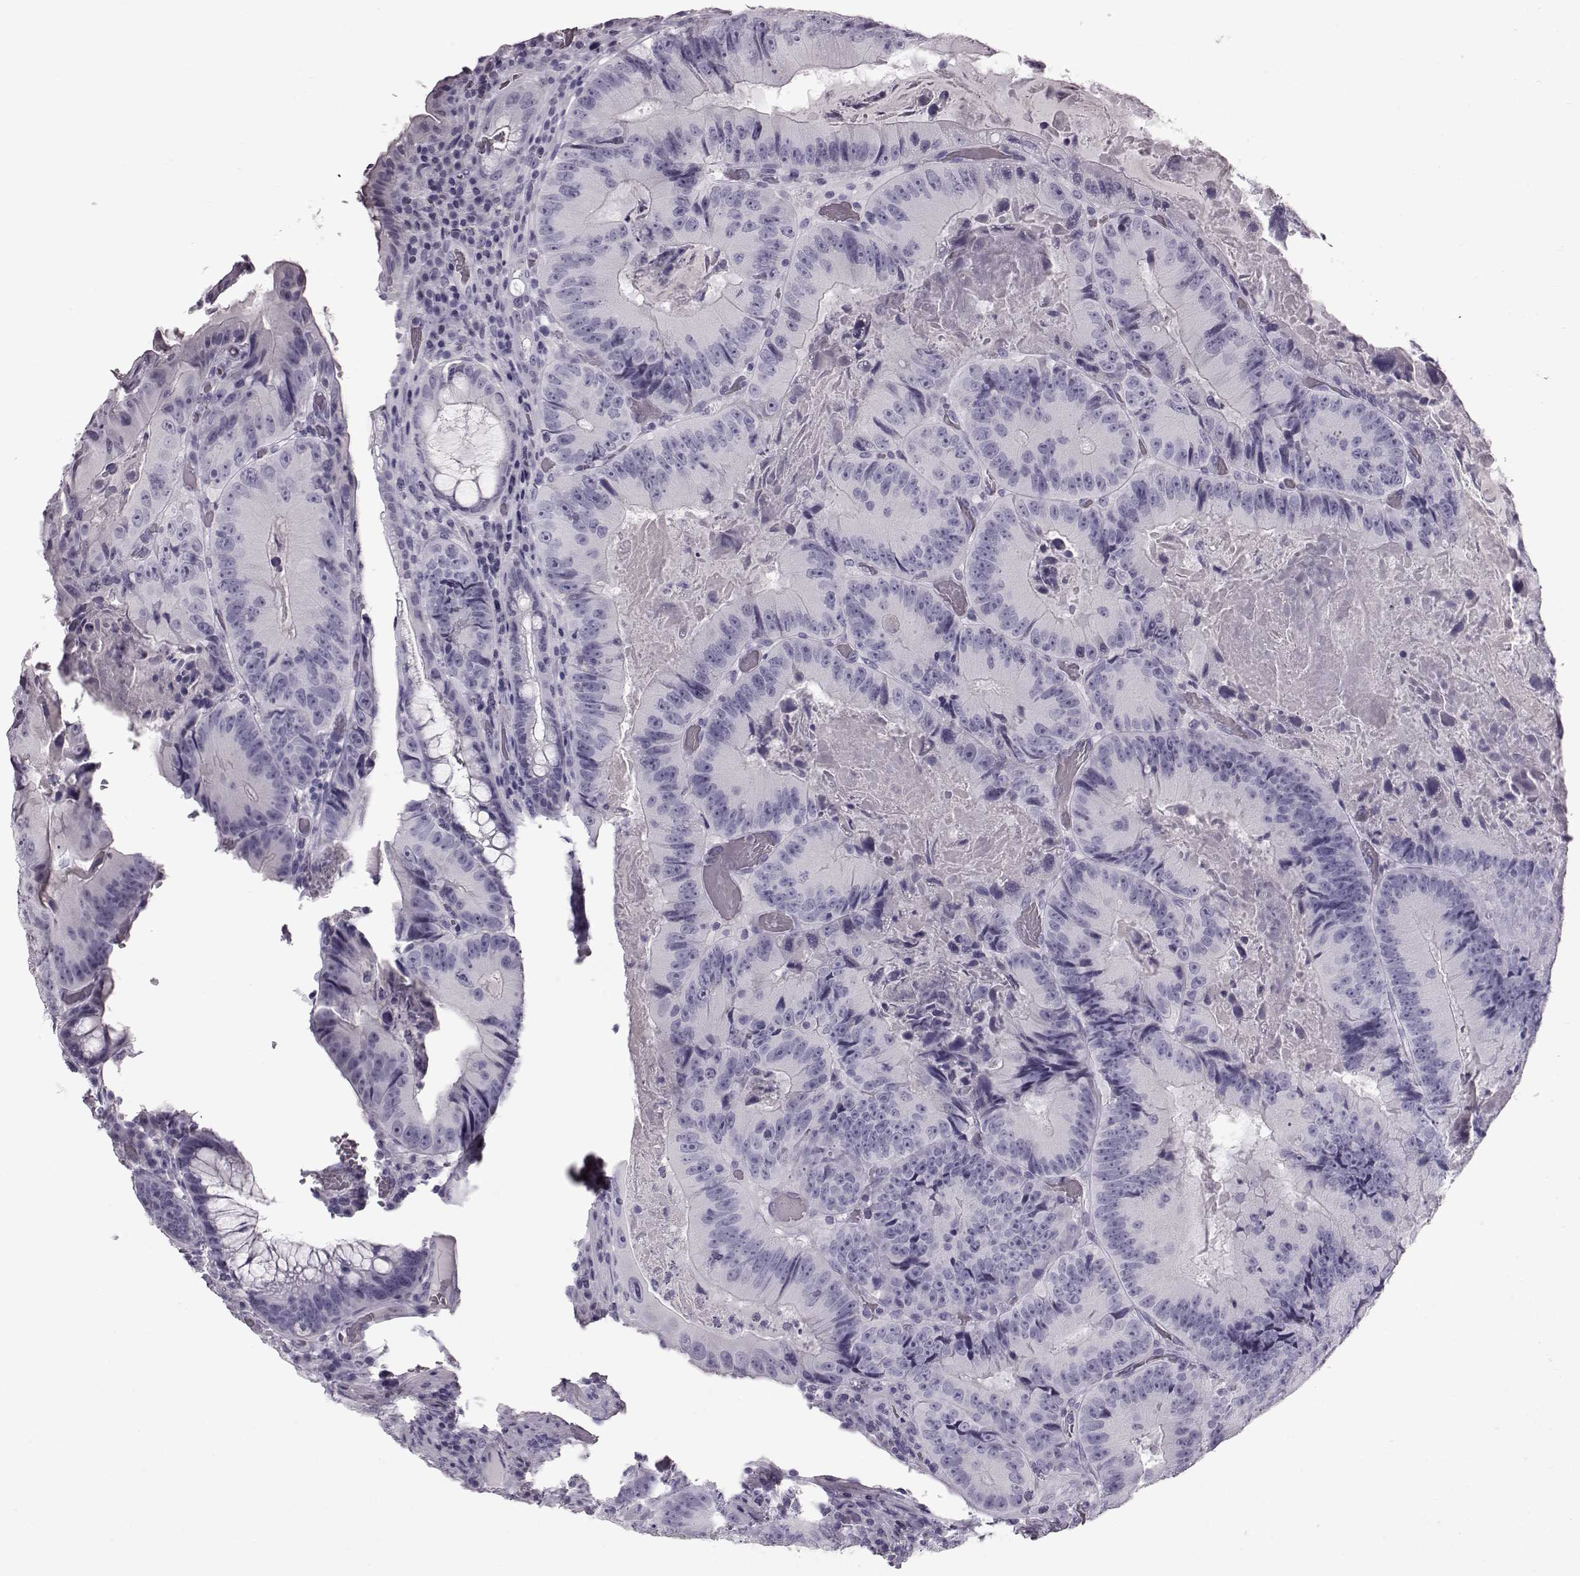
{"staining": {"intensity": "negative", "quantity": "none", "location": "none"}, "tissue": "colorectal cancer", "cell_type": "Tumor cells", "image_type": "cancer", "snomed": [{"axis": "morphology", "description": "Adenocarcinoma, NOS"}, {"axis": "topography", "description": "Colon"}], "caption": "This photomicrograph is of colorectal adenocarcinoma stained with IHC to label a protein in brown with the nuclei are counter-stained blue. There is no expression in tumor cells. (DAB immunohistochemistry, high magnification).", "gene": "TCHHL1", "patient": {"sex": "female", "age": 86}}